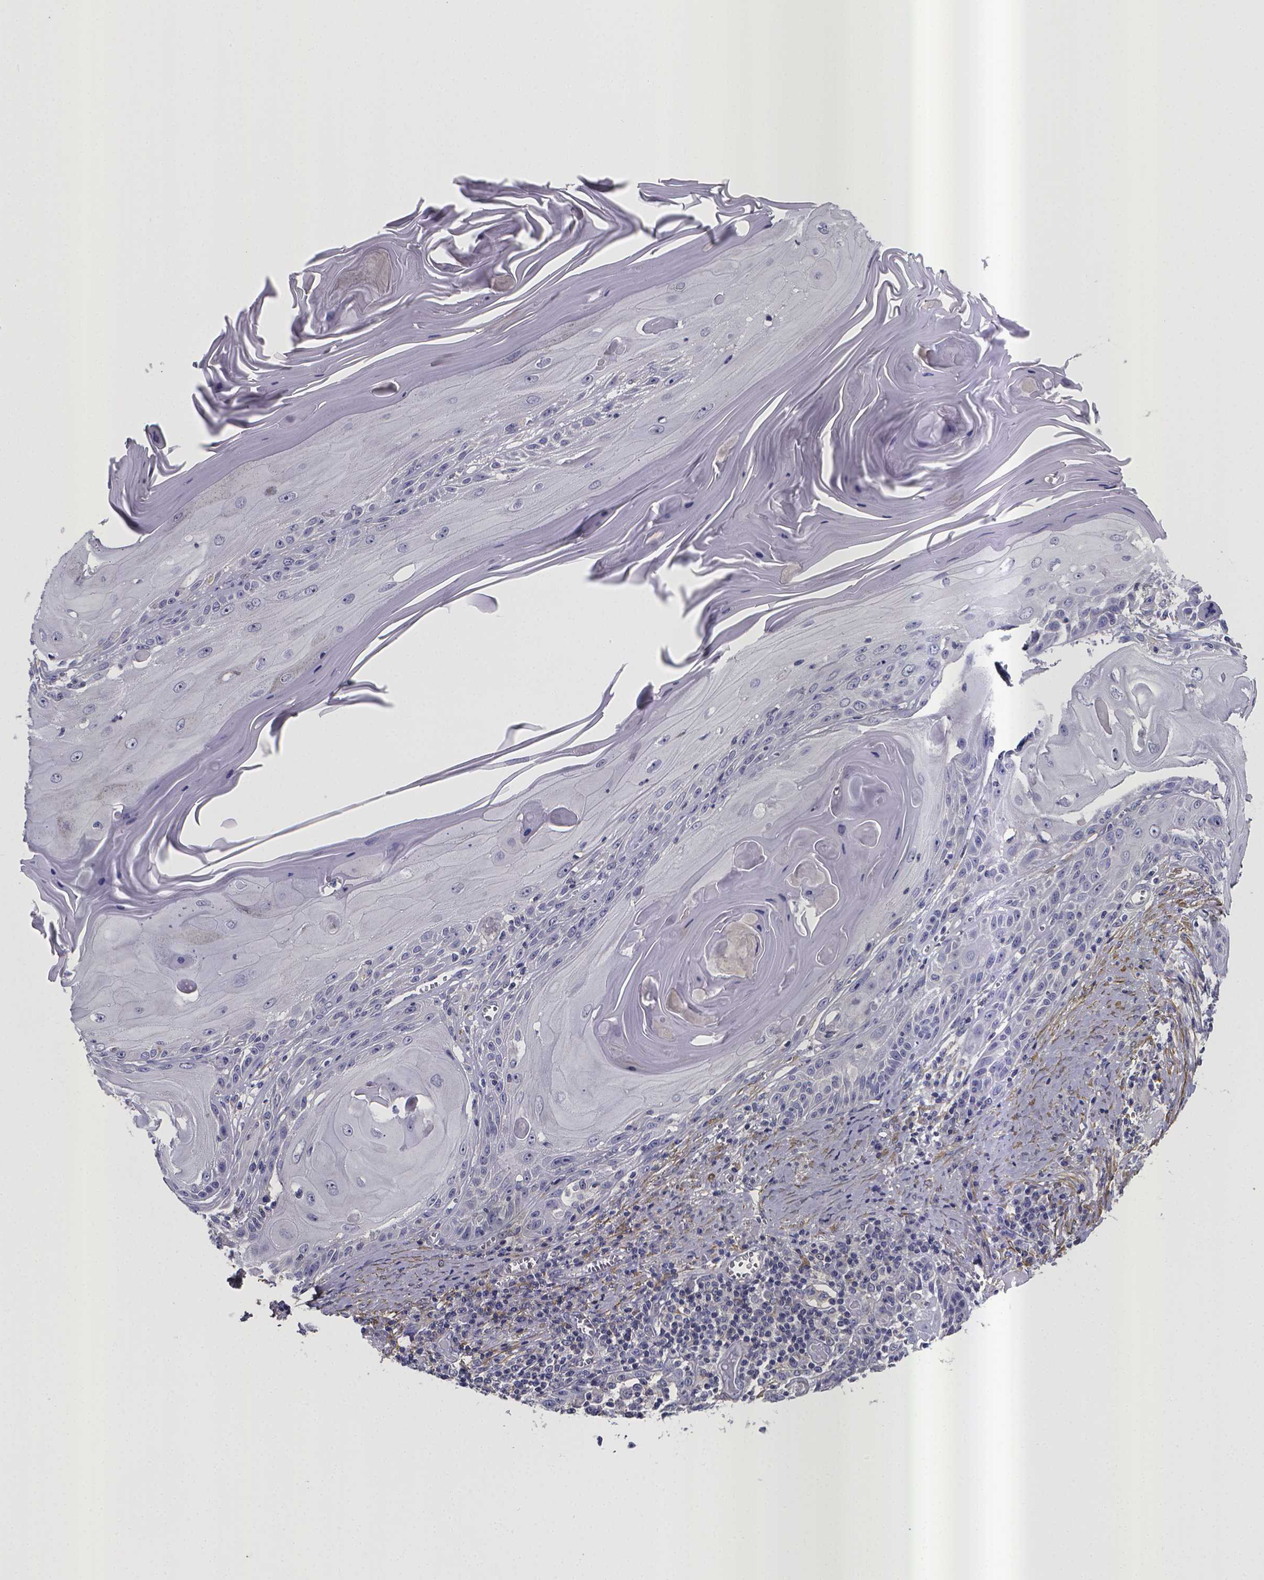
{"staining": {"intensity": "negative", "quantity": "none", "location": "none"}, "tissue": "skin cancer", "cell_type": "Tumor cells", "image_type": "cancer", "snomed": [{"axis": "morphology", "description": "Squamous cell carcinoma, NOS"}, {"axis": "topography", "description": "Skin"}, {"axis": "topography", "description": "Vulva"}], "caption": "Tumor cells are negative for brown protein staining in skin squamous cell carcinoma.", "gene": "RERG", "patient": {"sex": "female", "age": 85}}